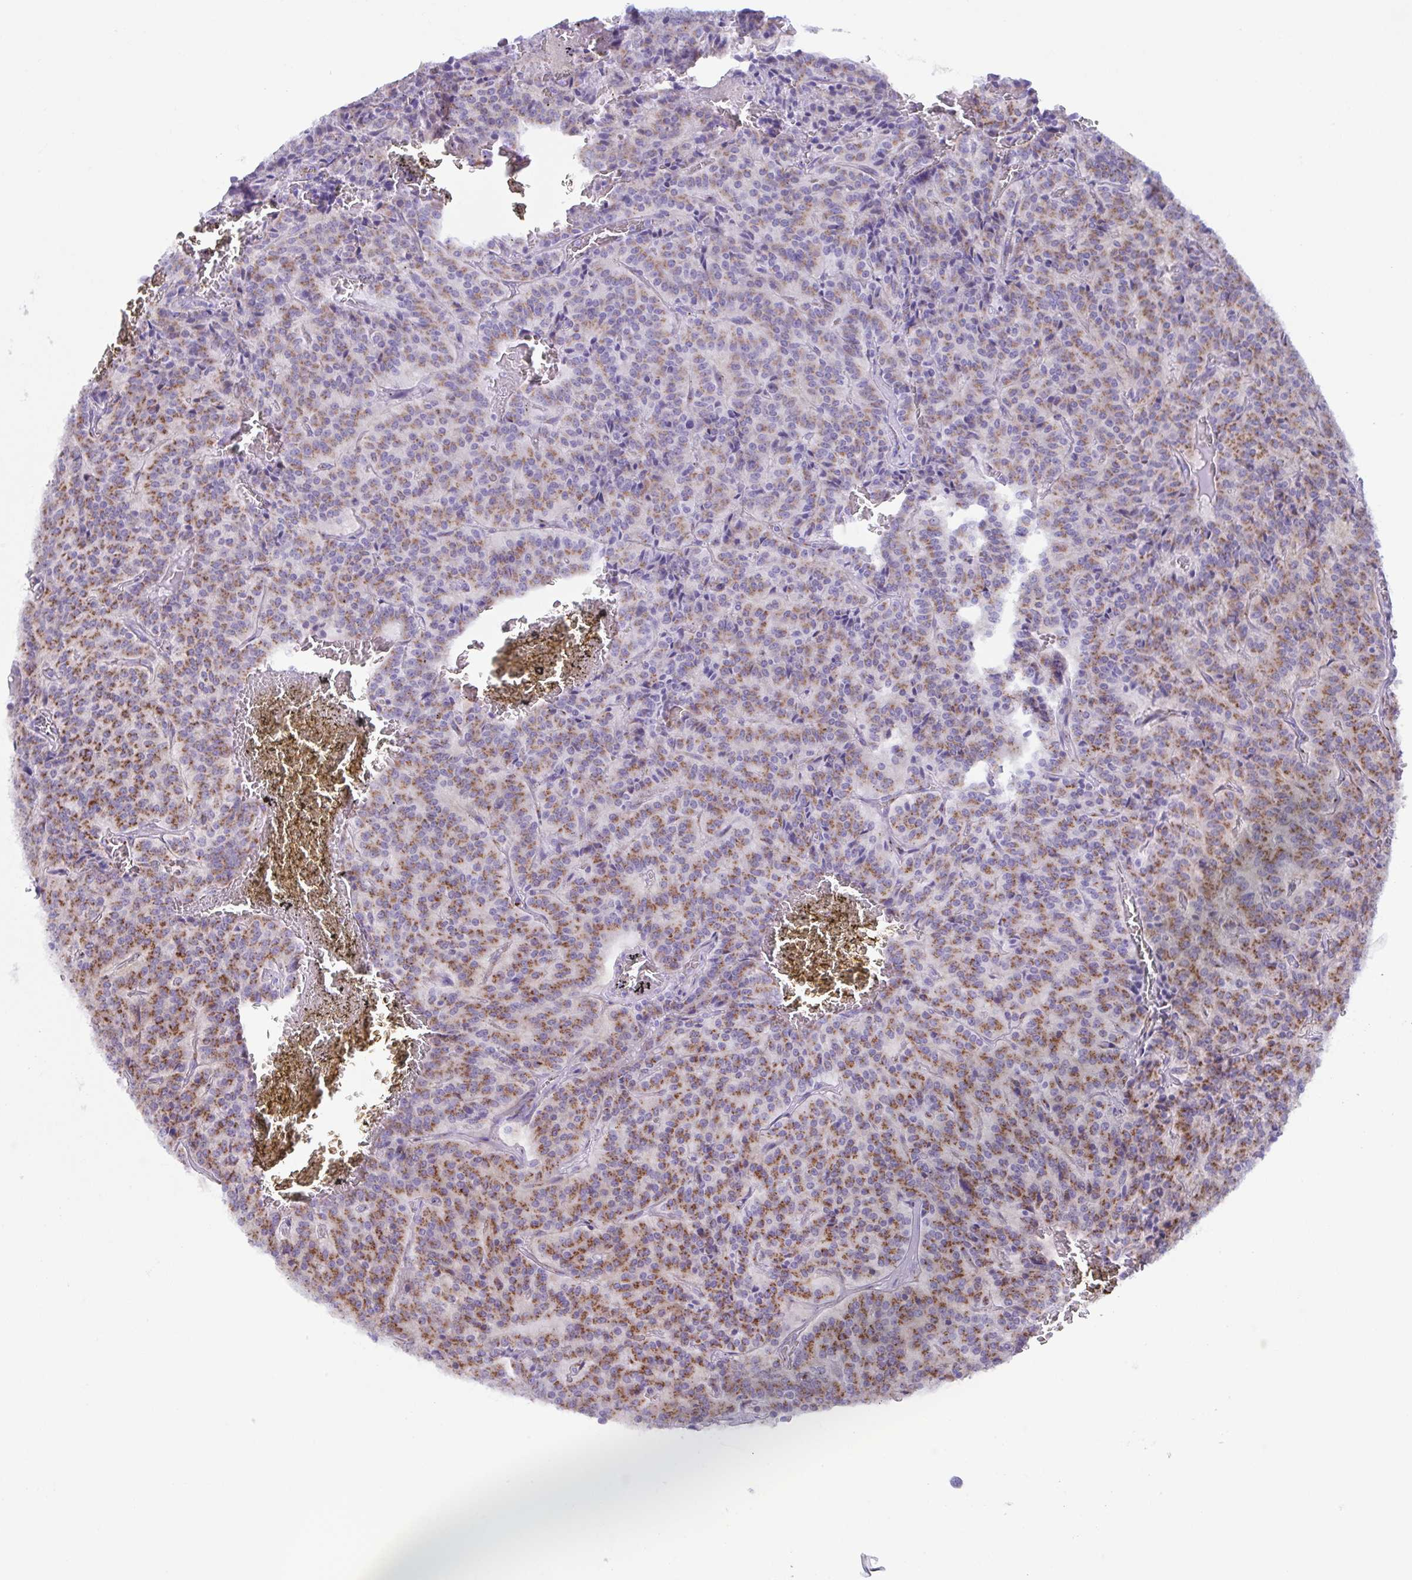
{"staining": {"intensity": "moderate", "quantity": ">75%", "location": "cytoplasmic/membranous"}, "tissue": "carcinoid", "cell_type": "Tumor cells", "image_type": "cancer", "snomed": [{"axis": "morphology", "description": "Carcinoid, malignant, NOS"}, {"axis": "topography", "description": "Lung"}], "caption": "Carcinoid tissue reveals moderate cytoplasmic/membranous expression in approximately >75% of tumor cells, visualized by immunohistochemistry.", "gene": "COL17A1", "patient": {"sex": "male", "age": 70}}